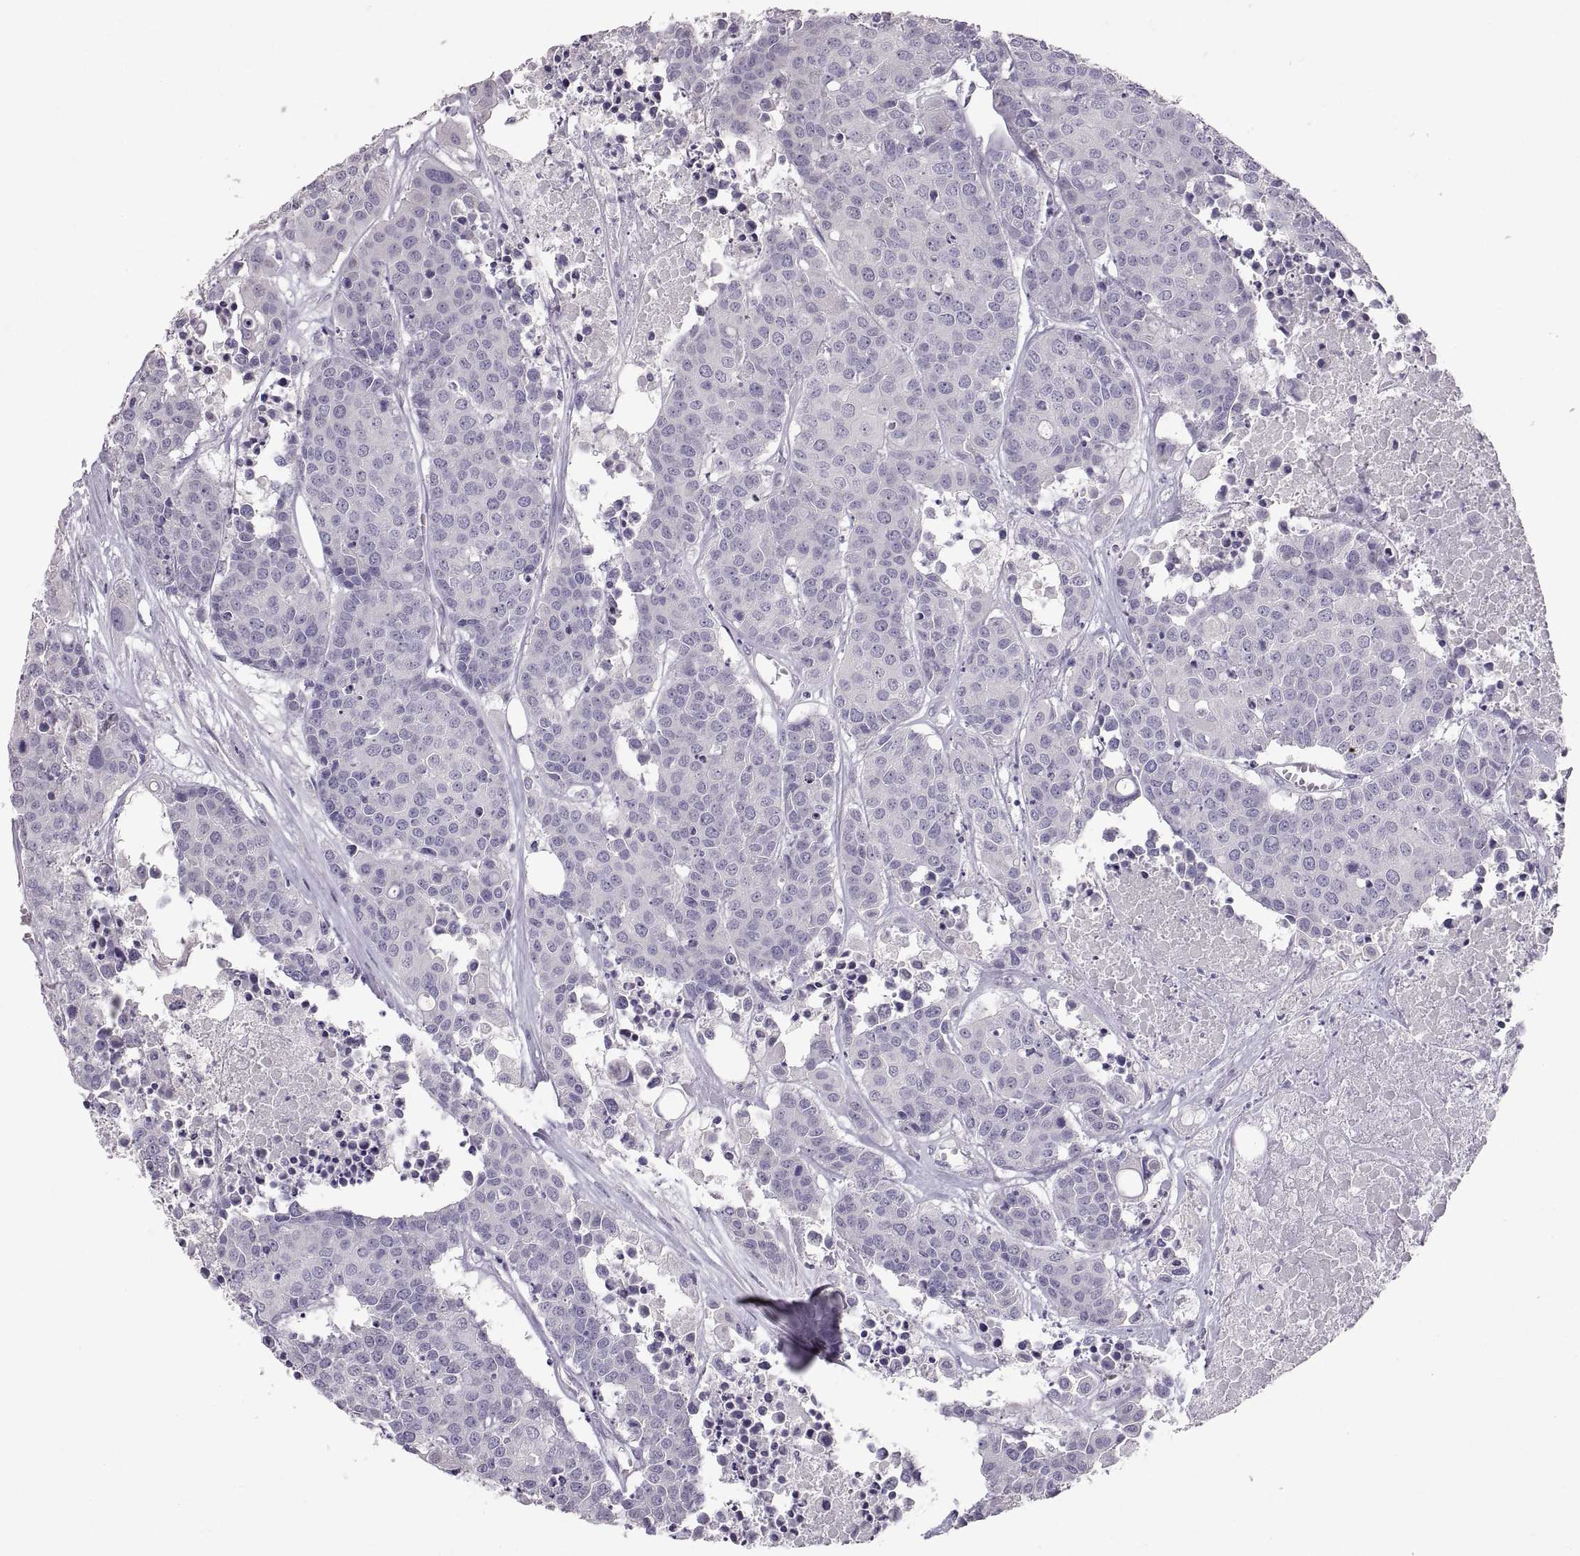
{"staining": {"intensity": "negative", "quantity": "none", "location": "none"}, "tissue": "carcinoid", "cell_type": "Tumor cells", "image_type": "cancer", "snomed": [{"axis": "morphology", "description": "Carcinoid, malignant, NOS"}, {"axis": "topography", "description": "Colon"}], "caption": "A high-resolution micrograph shows IHC staining of carcinoid, which demonstrates no significant expression in tumor cells. (Brightfield microscopy of DAB (3,3'-diaminobenzidine) immunohistochemistry (IHC) at high magnification).", "gene": "WBP2NL", "patient": {"sex": "male", "age": 81}}